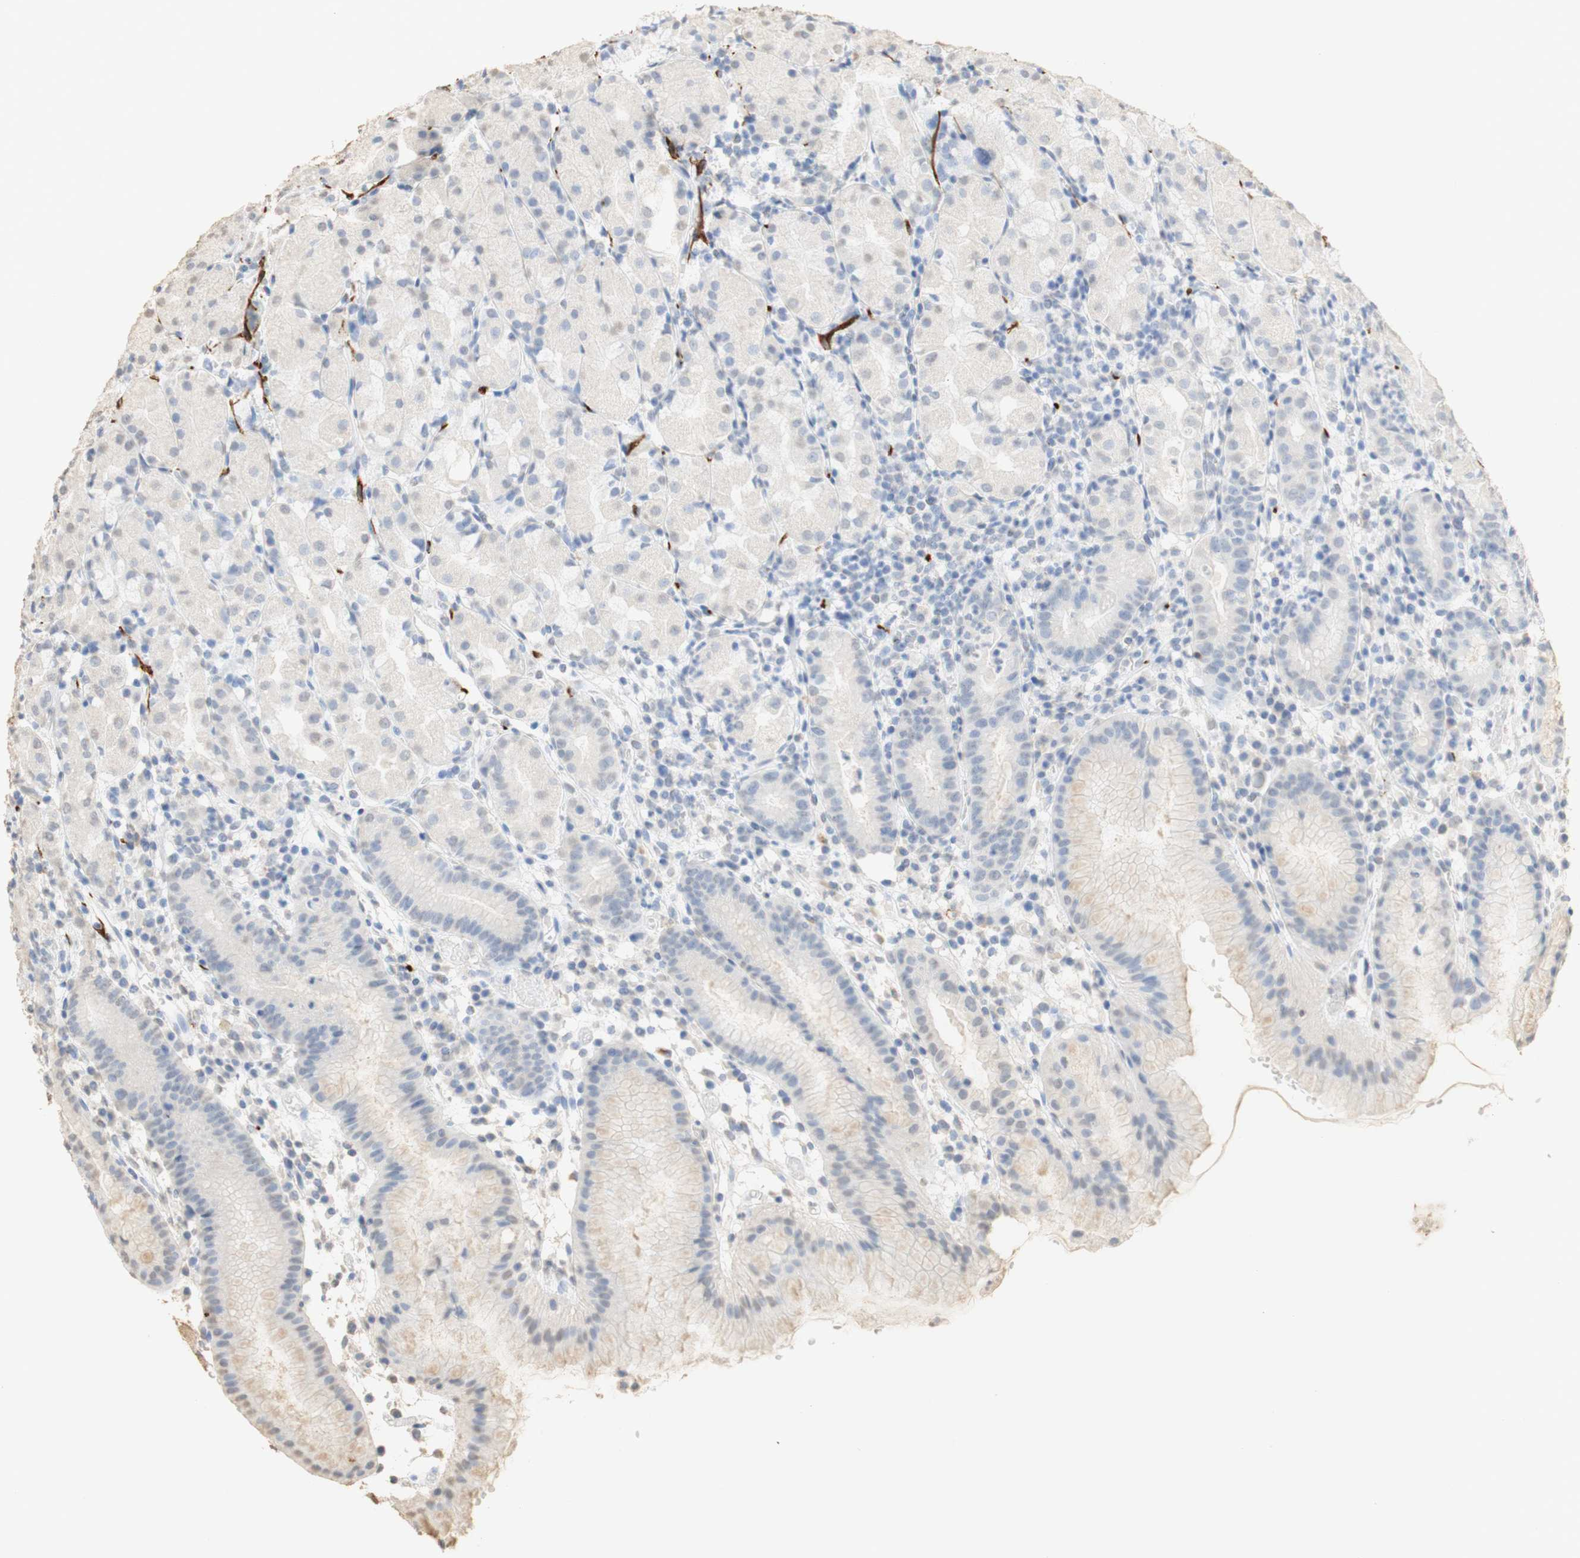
{"staining": {"intensity": "weak", "quantity": "25%-75%", "location": "cytoplasmic/membranous,nuclear"}, "tissue": "stomach", "cell_type": "Glandular cells", "image_type": "normal", "snomed": [{"axis": "morphology", "description": "Normal tissue, NOS"}, {"axis": "topography", "description": "Stomach"}, {"axis": "topography", "description": "Stomach, lower"}], "caption": "A photomicrograph of stomach stained for a protein reveals weak cytoplasmic/membranous,nuclear brown staining in glandular cells. Nuclei are stained in blue.", "gene": "L1CAM", "patient": {"sex": "female", "age": 75}}